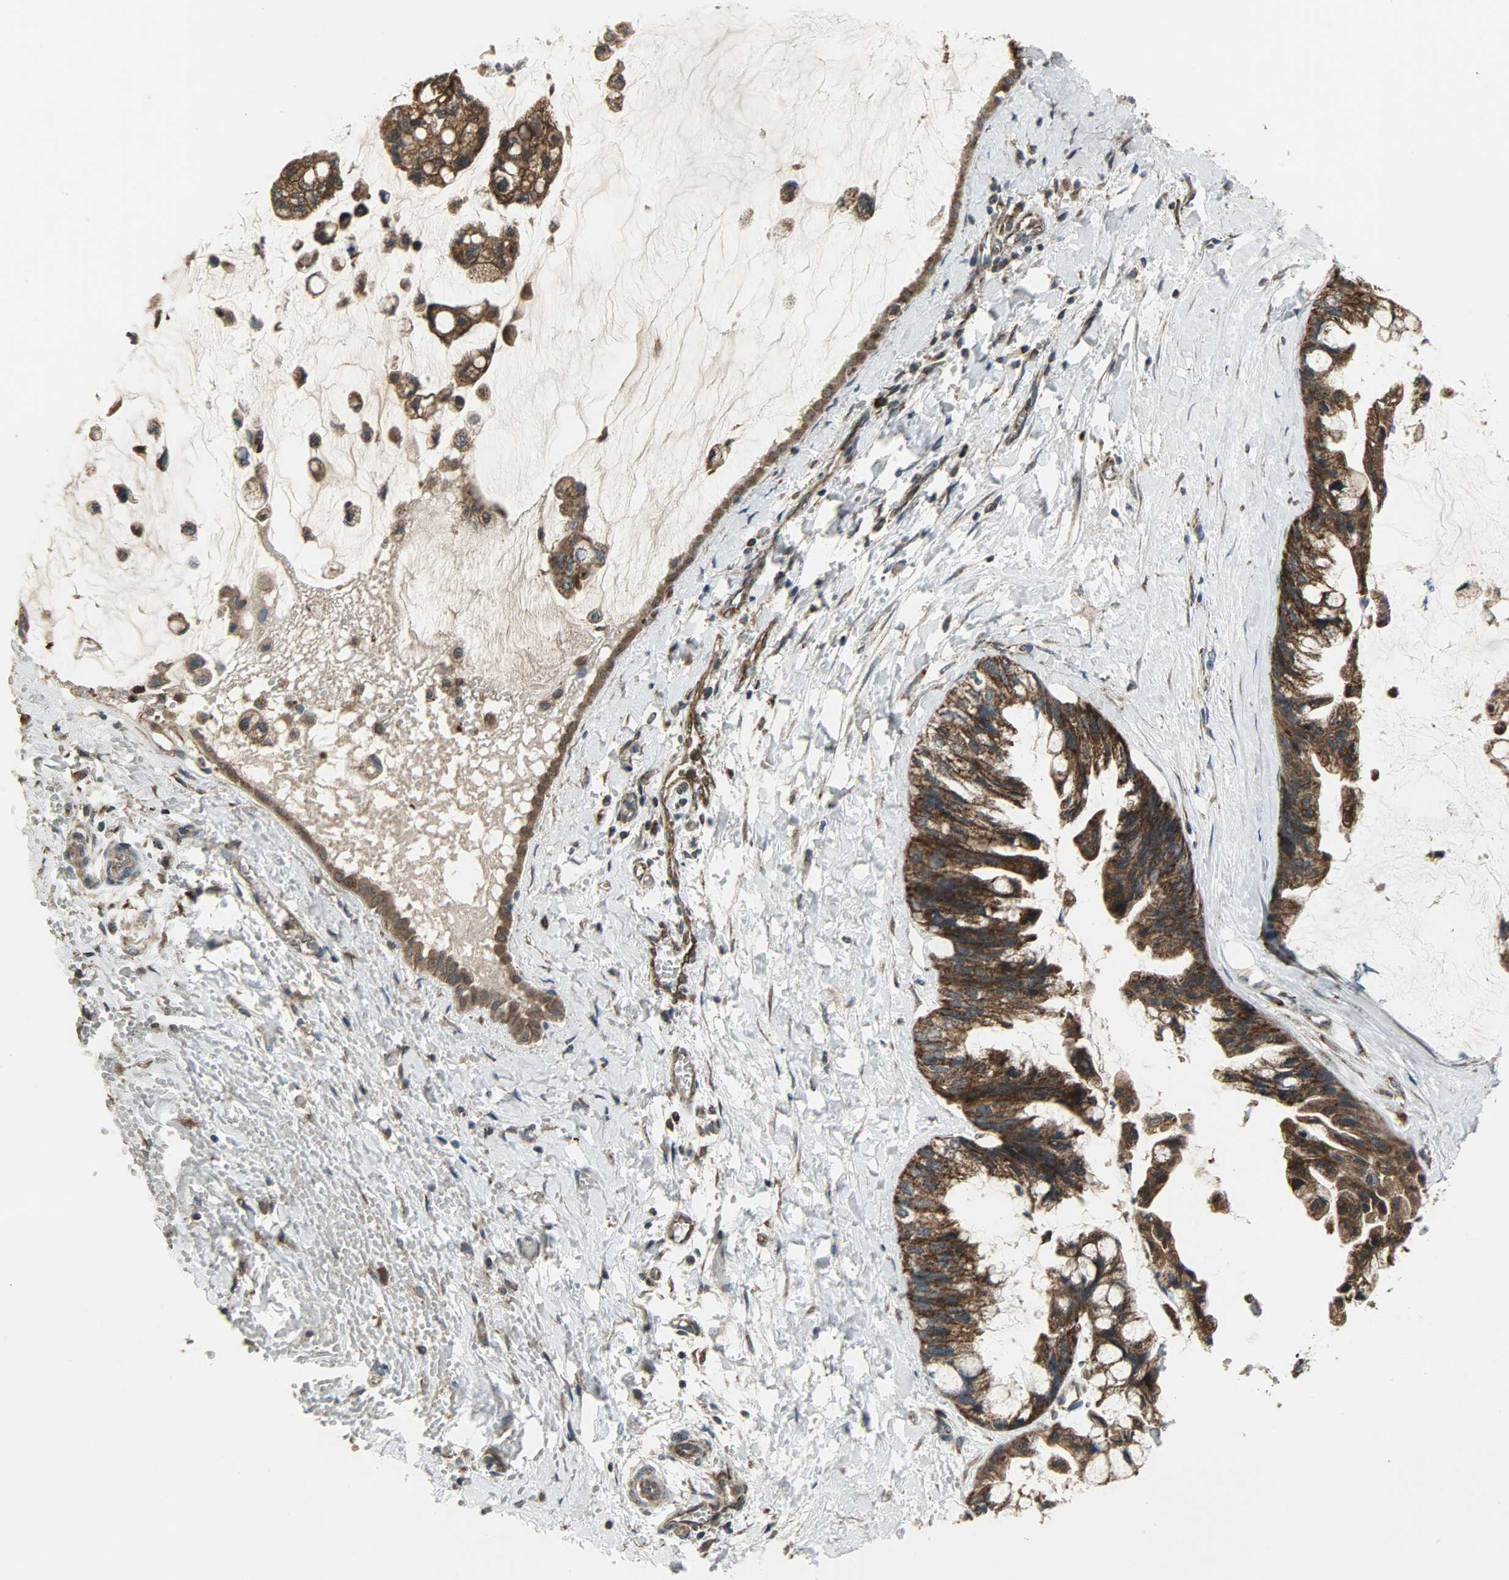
{"staining": {"intensity": "strong", "quantity": ">75%", "location": "cytoplasmic/membranous"}, "tissue": "ovarian cancer", "cell_type": "Tumor cells", "image_type": "cancer", "snomed": [{"axis": "morphology", "description": "Cystadenocarcinoma, mucinous, NOS"}, {"axis": "topography", "description": "Ovary"}], "caption": "Ovarian mucinous cystadenocarcinoma tissue demonstrates strong cytoplasmic/membranous expression in about >75% of tumor cells (Brightfield microscopy of DAB IHC at high magnification).", "gene": "AMT", "patient": {"sex": "female", "age": 39}}